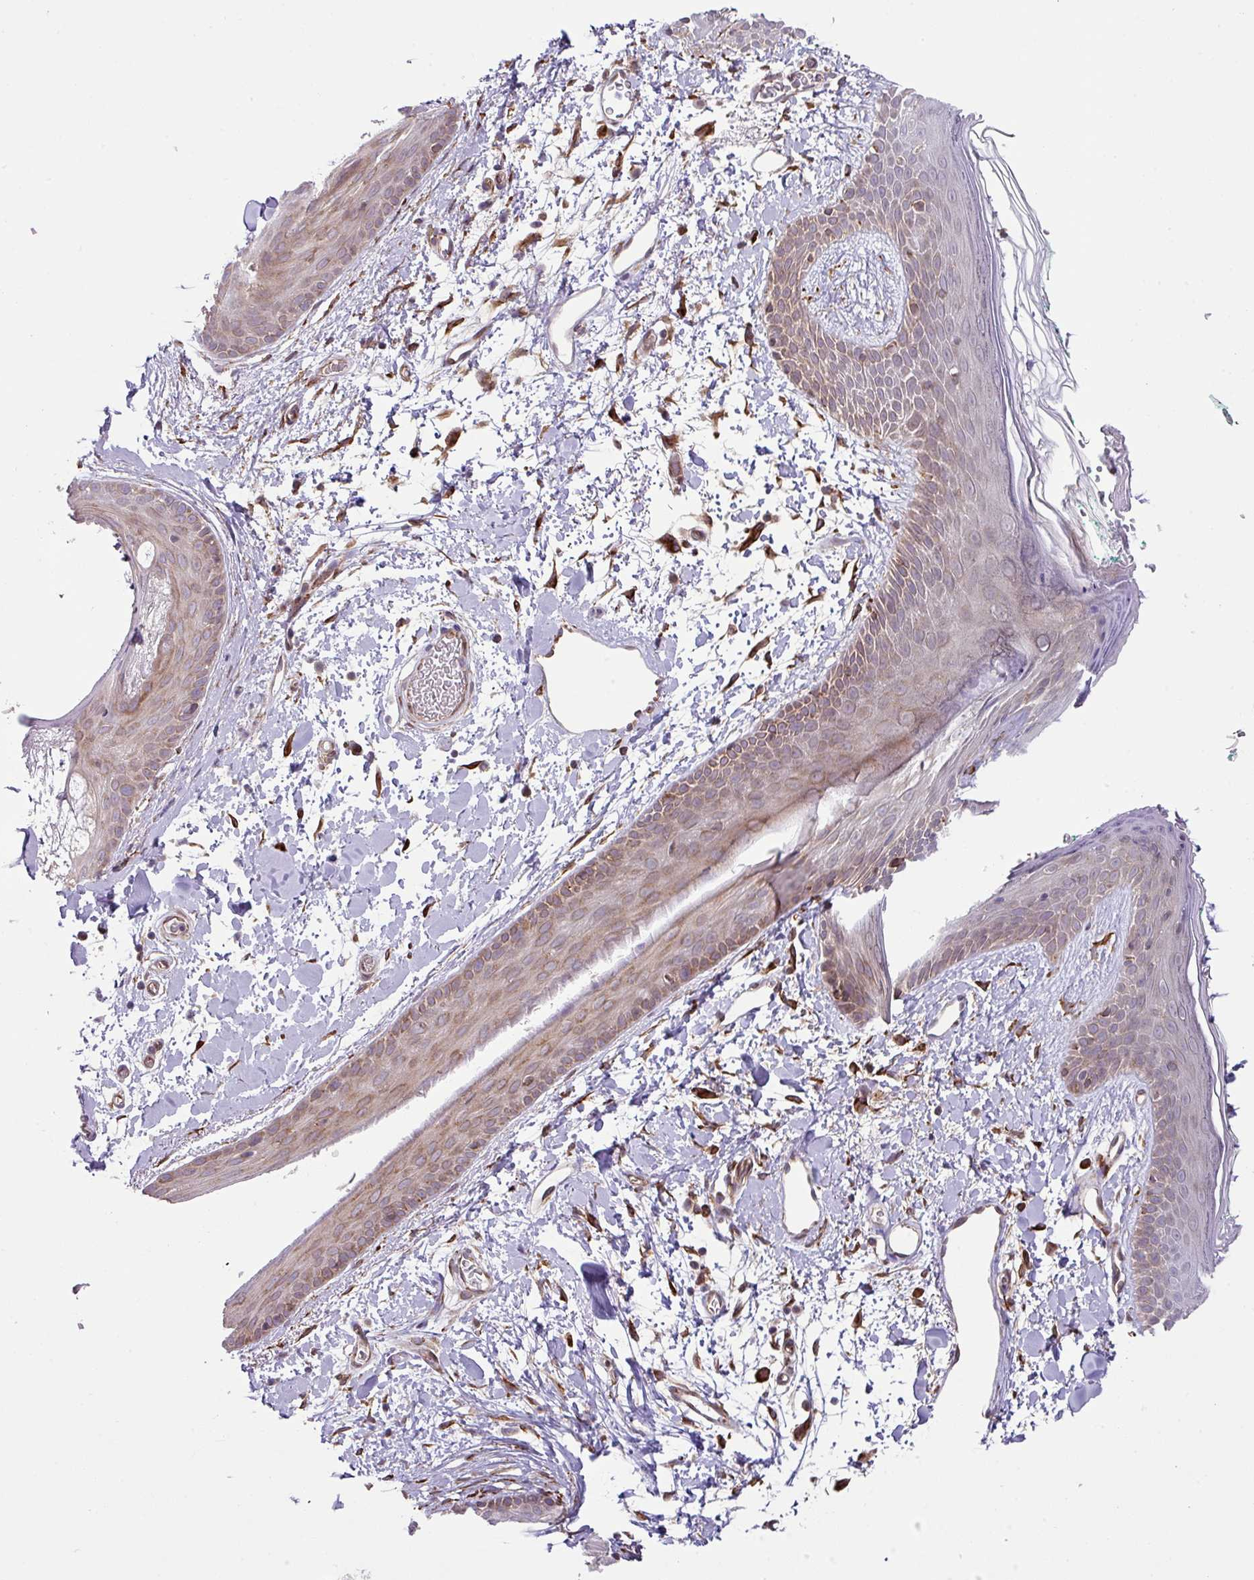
{"staining": {"intensity": "strong", "quantity": ">75%", "location": "cytoplasmic/membranous"}, "tissue": "skin", "cell_type": "Fibroblasts", "image_type": "normal", "snomed": [{"axis": "morphology", "description": "Normal tissue, NOS"}, {"axis": "topography", "description": "Skin"}], "caption": "The image demonstrates staining of unremarkable skin, revealing strong cytoplasmic/membranous protein expression (brown color) within fibroblasts.", "gene": "SLC39A7", "patient": {"sex": "male", "age": 79}}